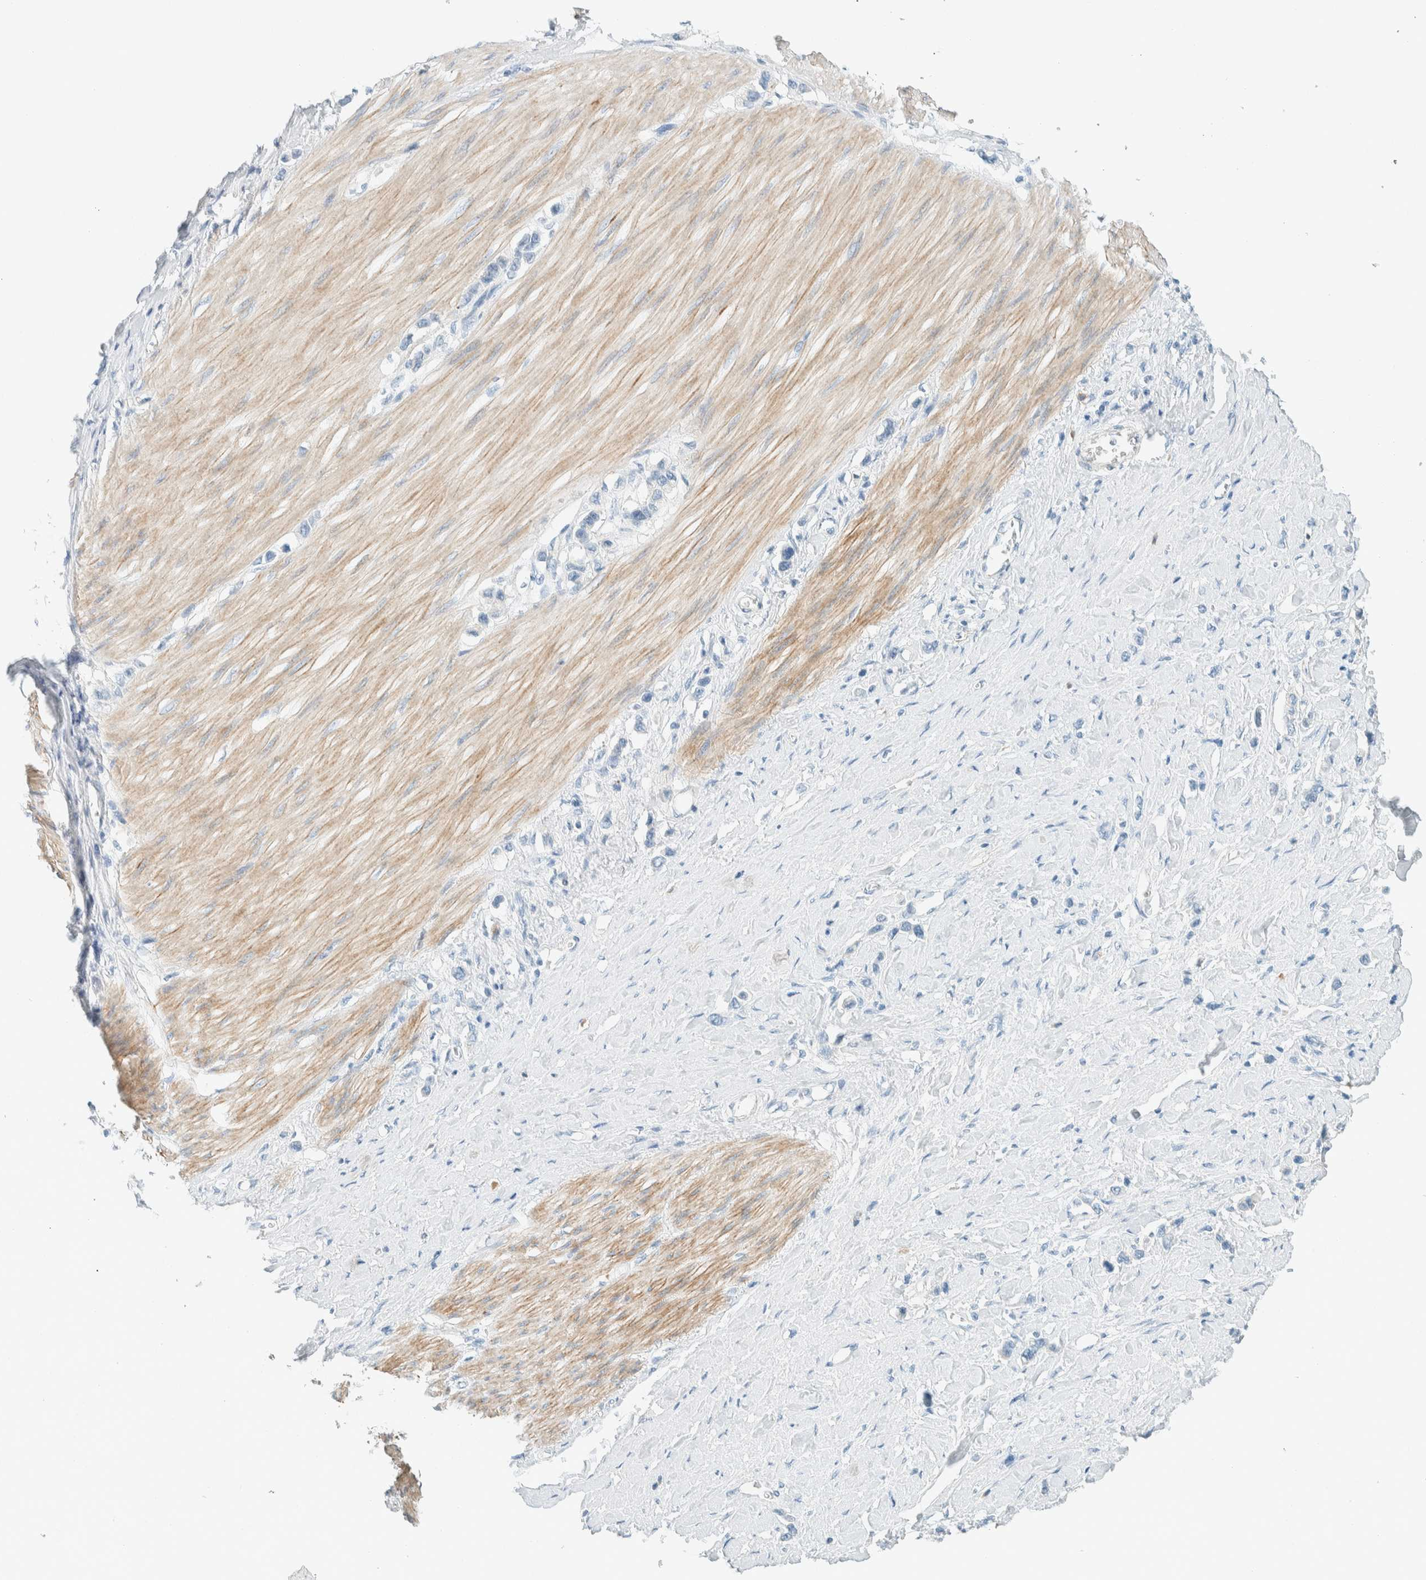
{"staining": {"intensity": "negative", "quantity": "none", "location": "none"}, "tissue": "stomach cancer", "cell_type": "Tumor cells", "image_type": "cancer", "snomed": [{"axis": "morphology", "description": "Adenocarcinoma, NOS"}, {"axis": "topography", "description": "Stomach"}], "caption": "An image of human stomach cancer (adenocarcinoma) is negative for staining in tumor cells. The staining was performed using DAB to visualize the protein expression in brown, while the nuclei were stained in blue with hematoxylin (Magnification: 20x).", "gene": "SLFN12", "patient": {"sex": "female", "age": 65}}